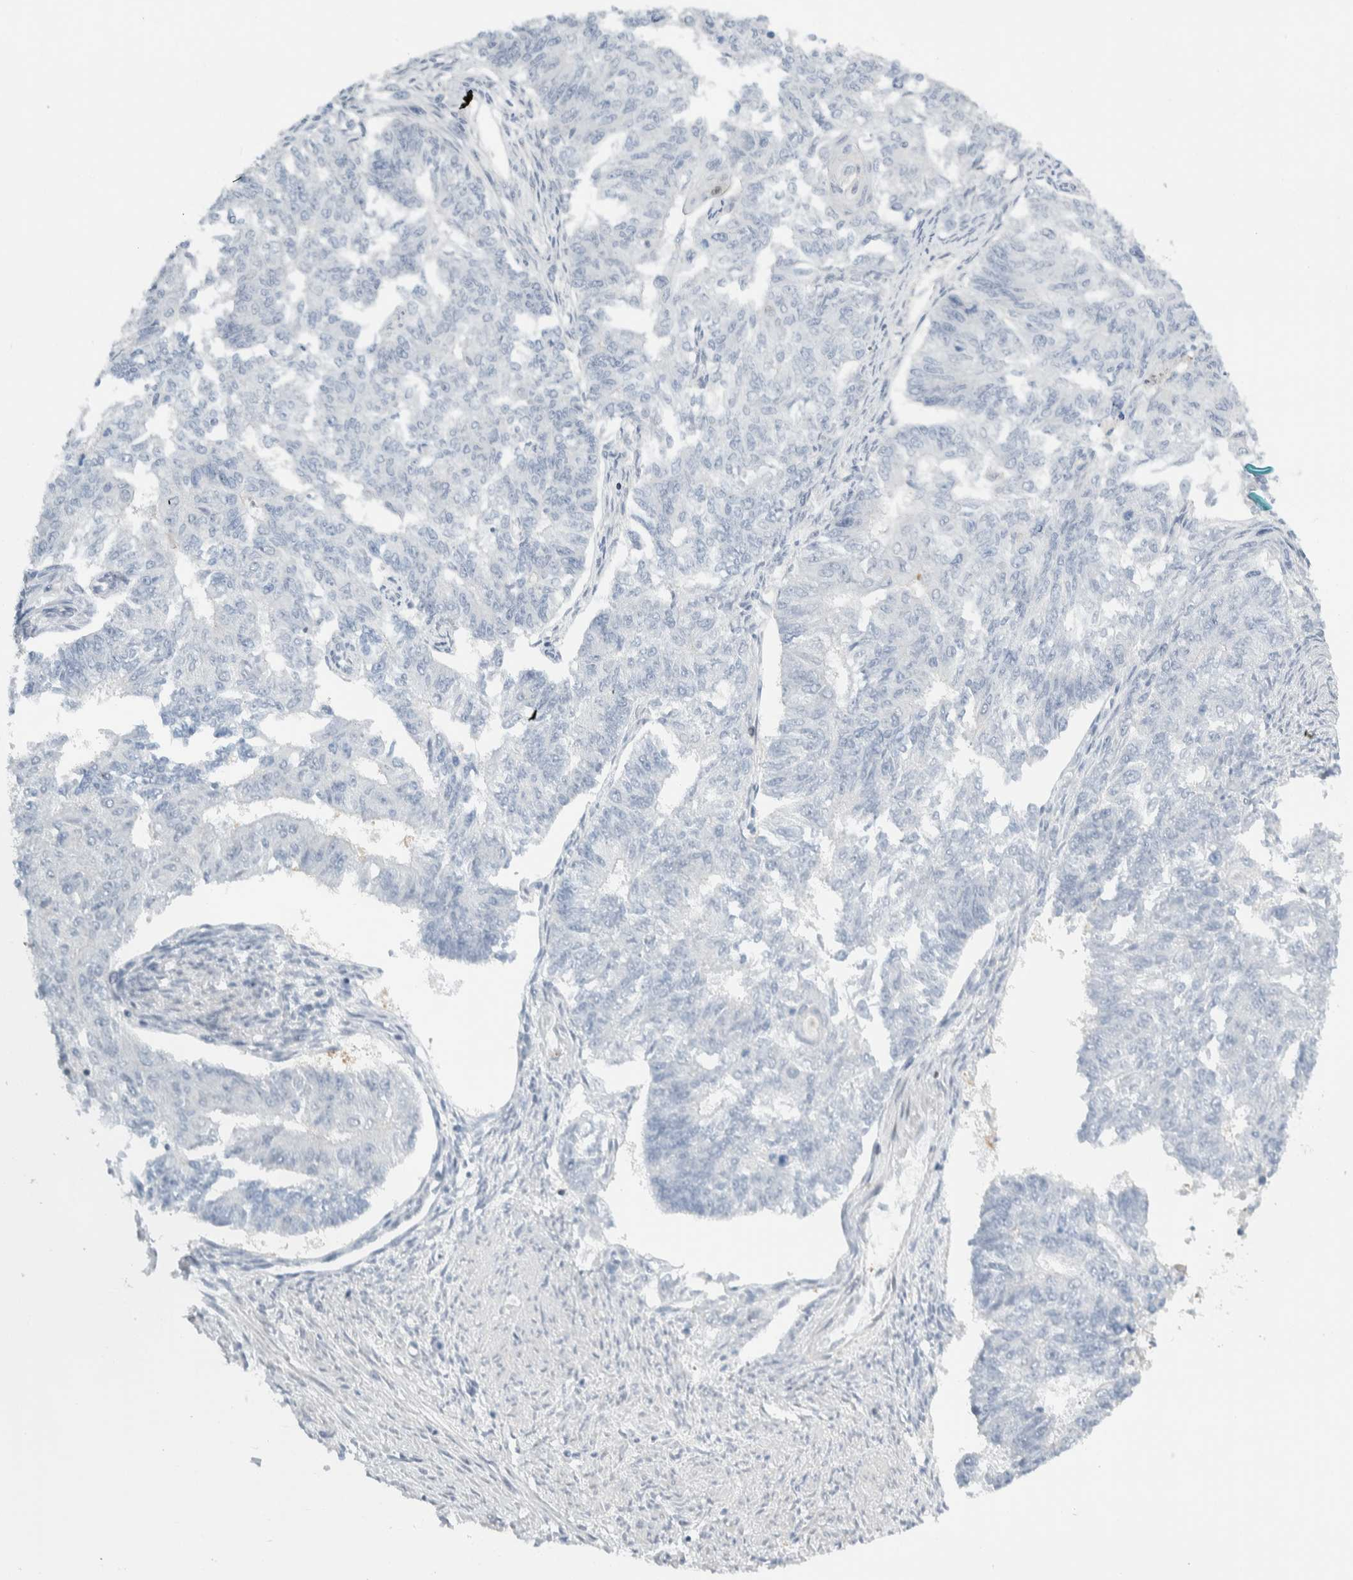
{"staining": {"intensity": "negative", "quantity": "none", "location": "none"}, "tissue": "endometrial cancer", "cell_type": "Tumor cells", "image_type": "cancer", "snomed": [{"axis": "morphology", "description": "Adenocarcinoma, NOS"}, {"axis": "topography", "description": "Endometrium"}], "caption": "Immunohistochemistry histopathology image of neoplastic tissue: human endometrial adenocarcinoma stained with DAB (3,3'-diaminobenzidine) demonstrates no significant protein staining in tumor cells. (Brightfield microscopy of DAB (3,3'-diaminobenzidine) immunohistochemistry at high magnification).", "gene": "NCR3LG1", "patient": {"sex": "female", "age": 32}}